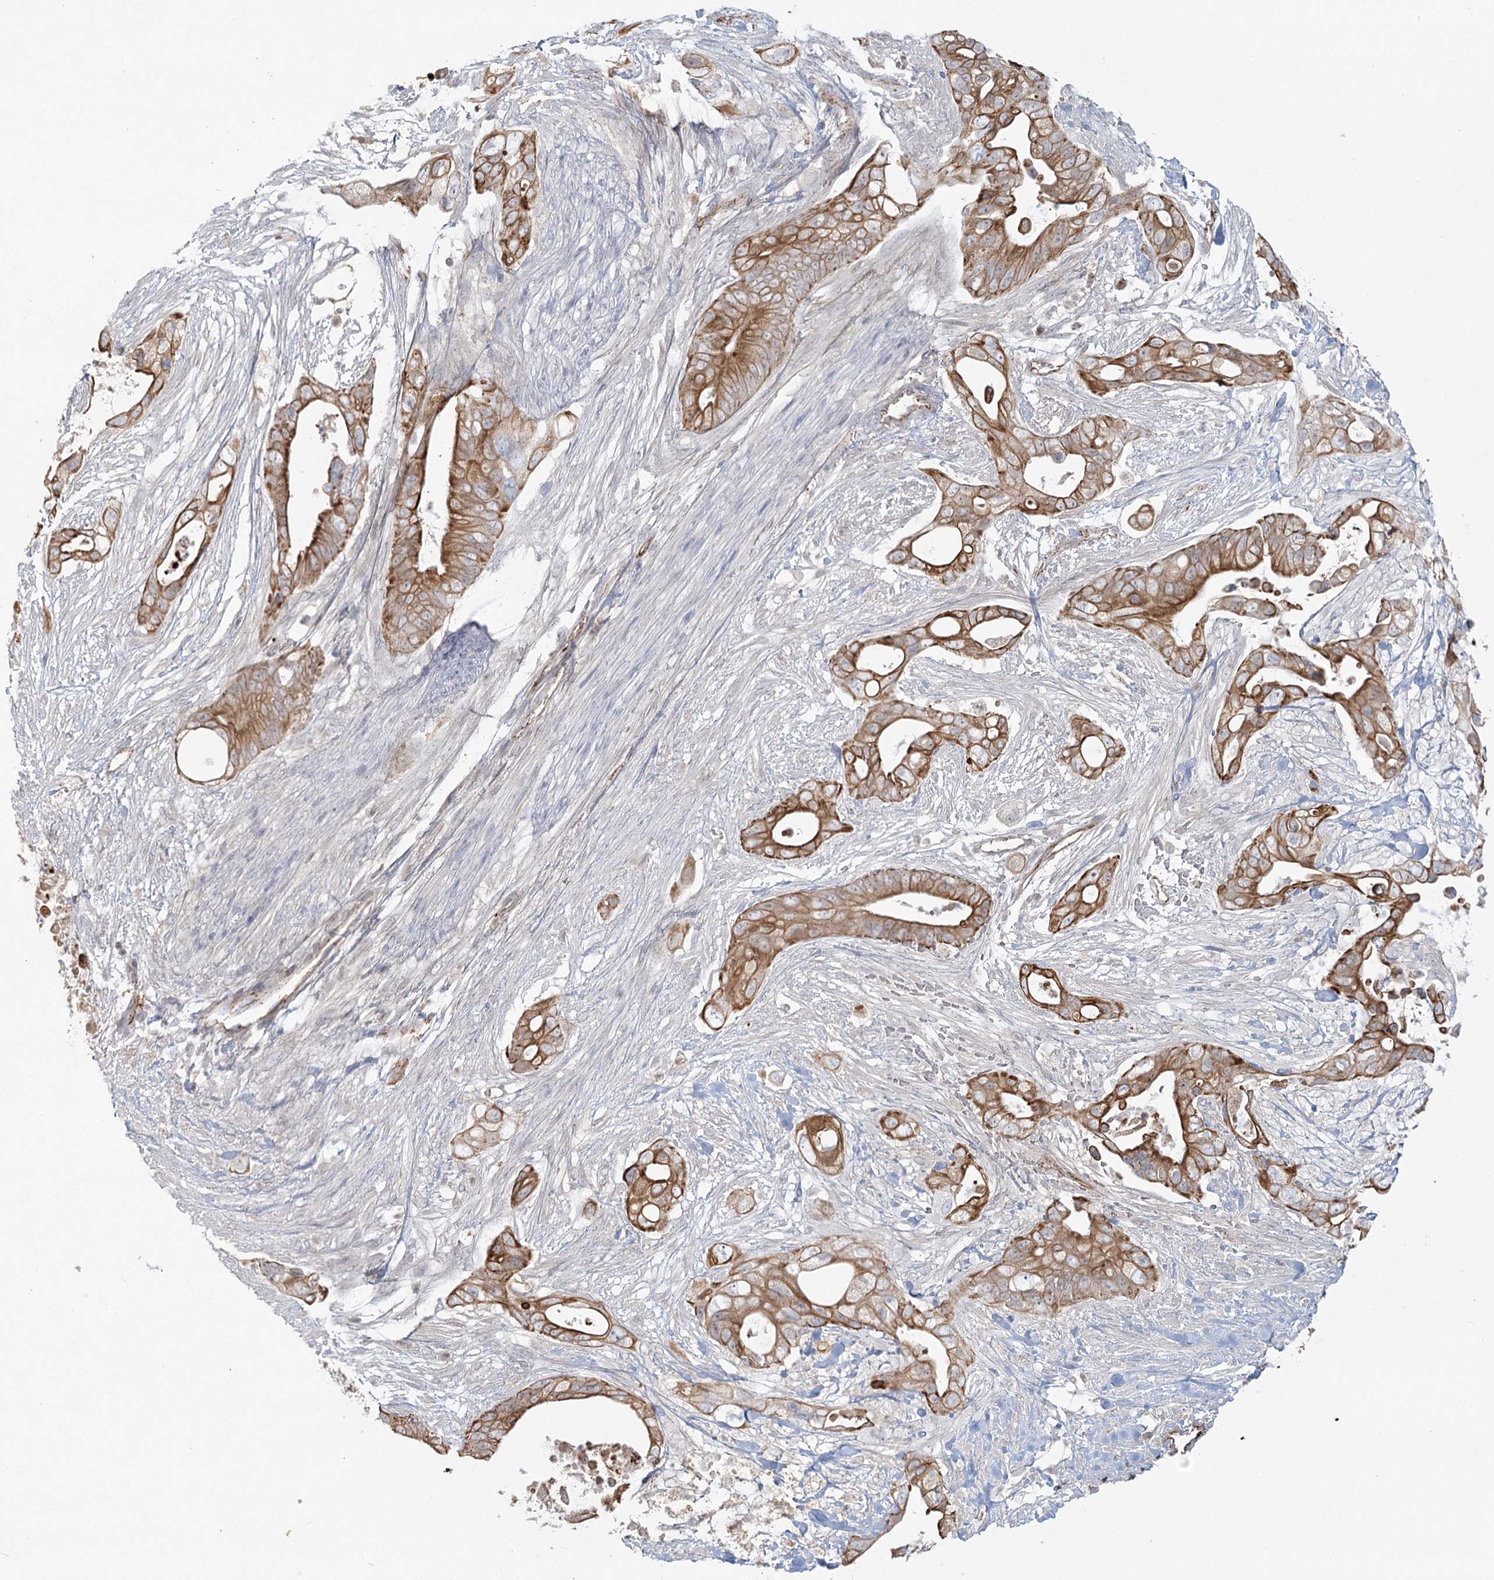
{"staining": {"intensity": "moderate", "quantity": ">75%", "location": "cytoplasmic/membranous"}, "tissue": "pancreatic cancer", "cell_type": "Tumor cells", "image_type": "cancer", "snomed": [{"axis": "morphology", "description": "Adenocarcinoma, NOS"}, {"axis": "topography", "description": "Pancreas"}], "caption": "Pancreatic cancer stained with IHC displays moderate cytoplasmic/membranous expression in approximately >75% of tumor cells. The protein is stained brown, and the nuclei are stained in blue (DAB IHC with brightfield microscopy, high magnification).", "gene": "KBTBD4", "patient": {"sex": "male", "age": 53}}